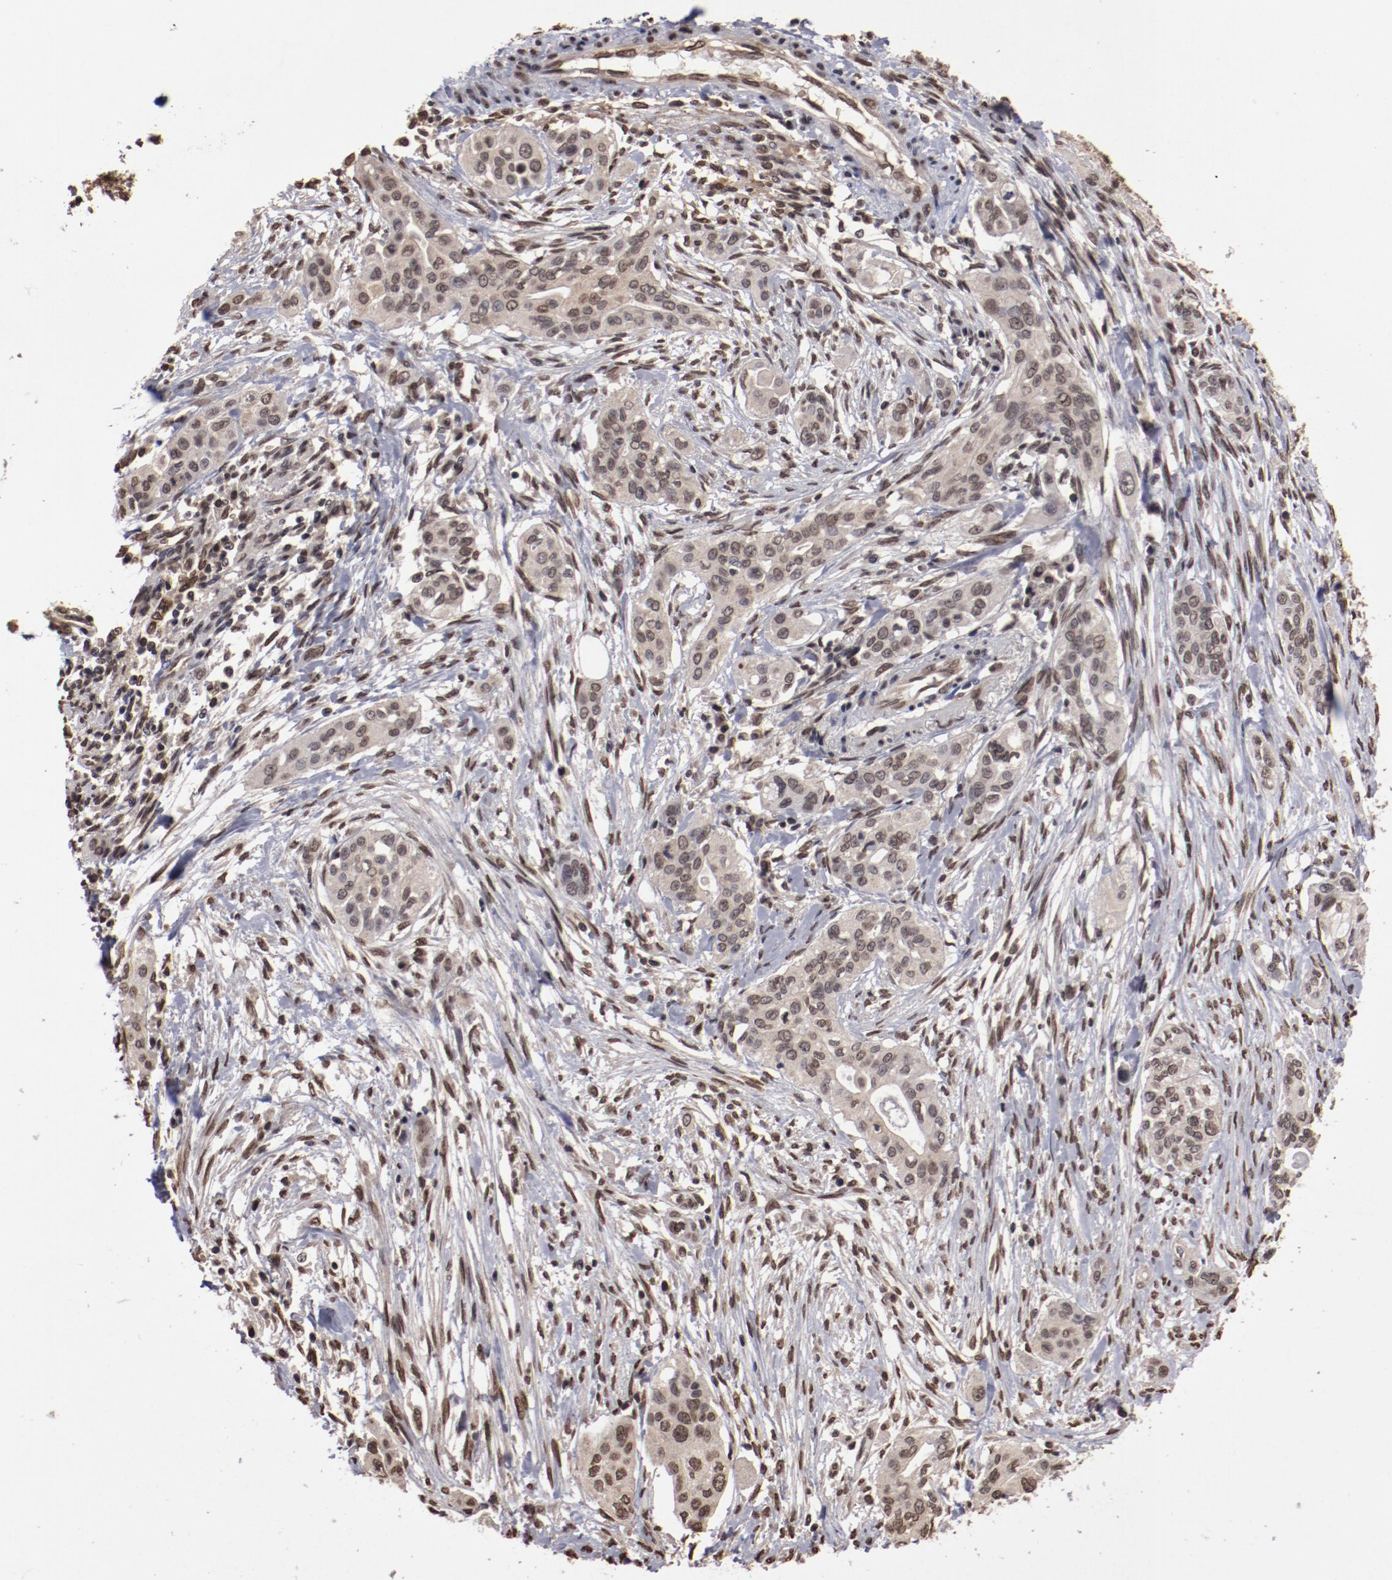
{"staining": {"intensity": "moderate", "quantity": ">75%", "location": "nuclear"}, "tissue": "pancreatic cancer", "cell_type": "Tumor cells", "image_type": "cancer", "snomed": [{"axis": "morphology", "description": "Adenocarcinoma, NOS"}, {"axis": "topography", "description": "Pancreas"}], "caption": "Pancreatic cancer stained for a protein exhibits moderate nuclear positivity in tumor cells.", "gene": "AKT1", "patient": {"sex": "female", "age": 60}}